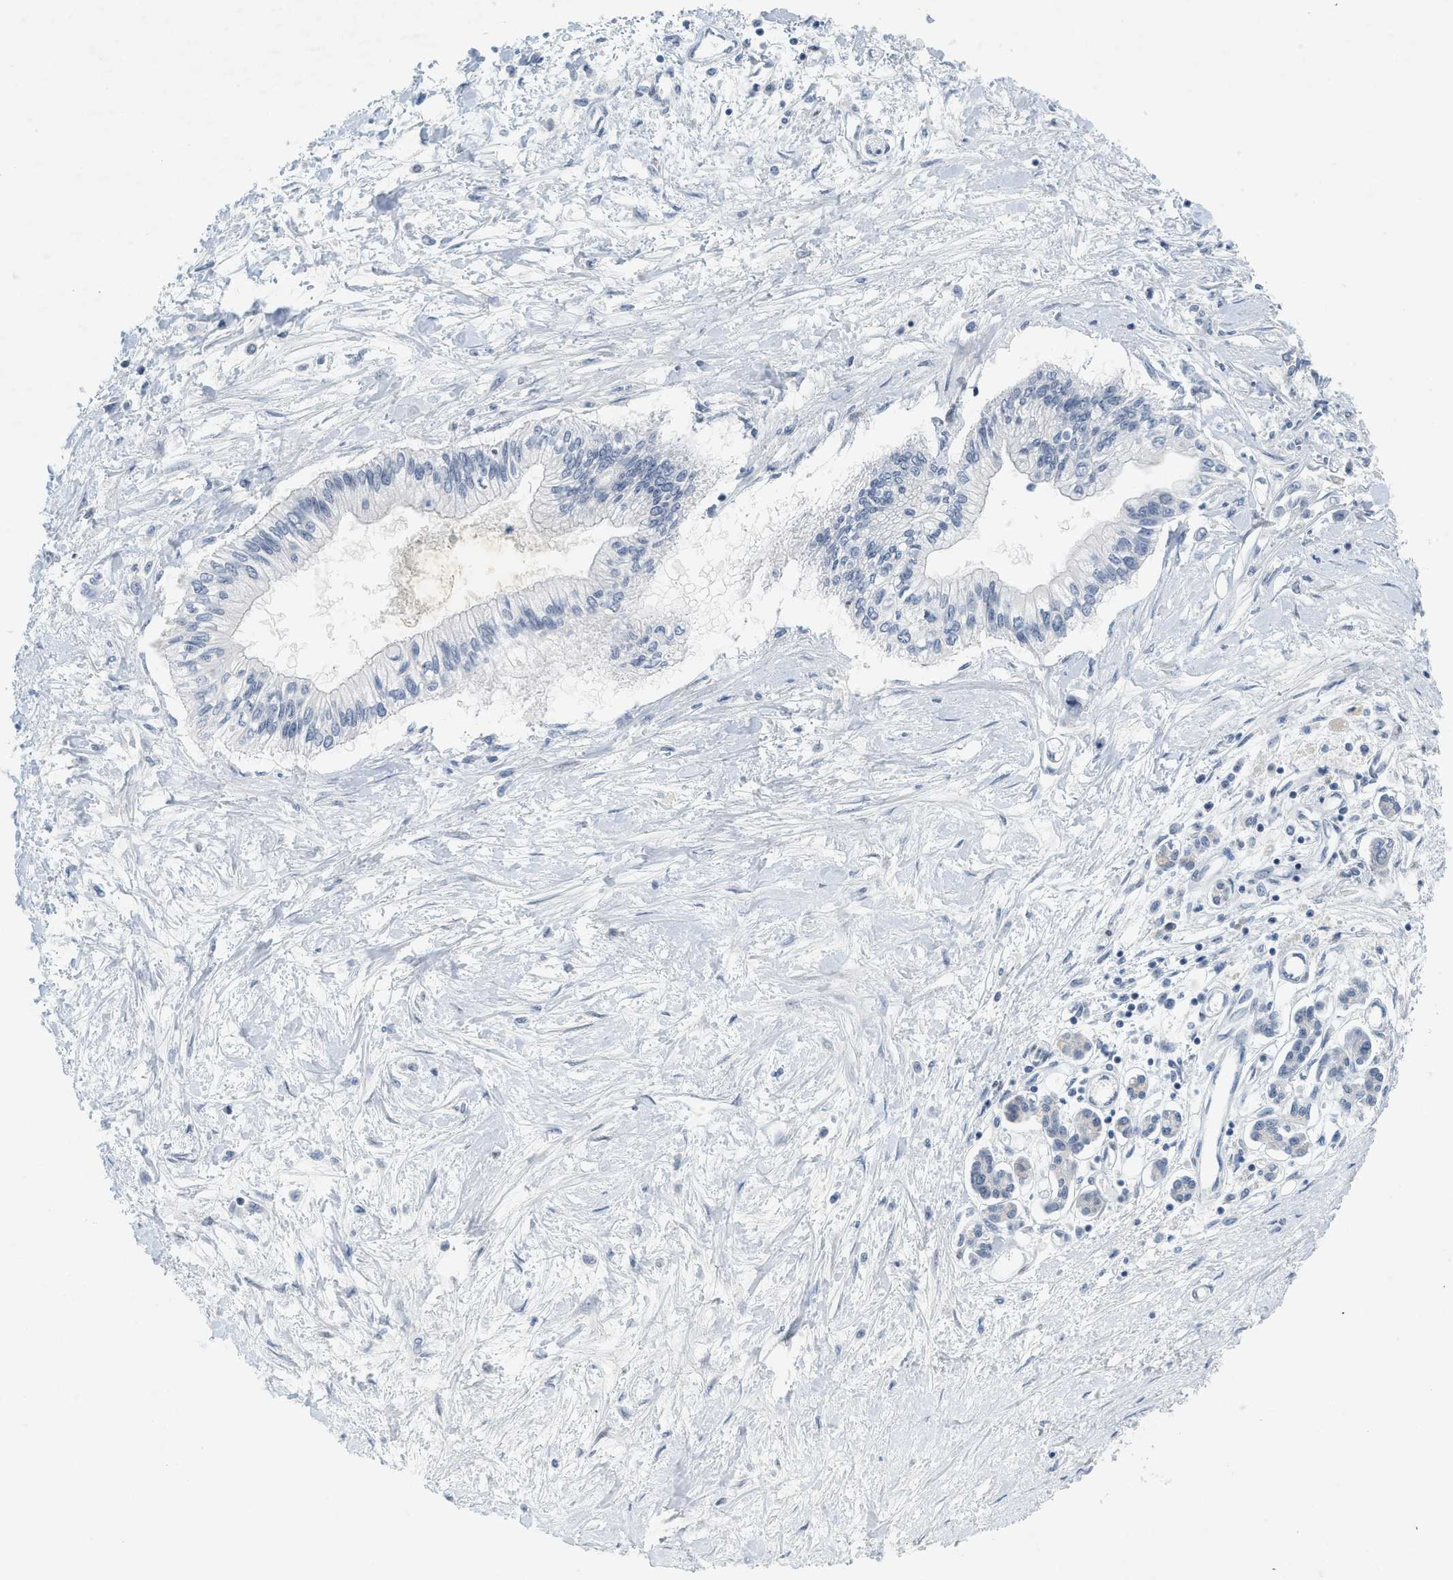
{"staining": {"intensity": "negative", "quantity": "none", "location": "none"}, "tissue": "pancreatic cancer", "cell_type": "Tumor cells", "image_type": "cancer", "snomed": [{"axis": "morphology", "description": "Adenocarcinoma, NOS"}, {"axis": "topography", "description": "Pancreas"}], "caption": "The micrograph shows no staining of tumor cells in adenocarcinoma (pancreatic).", "gene": "MZF1", "patient": {"sex": "female", "age": 77}}